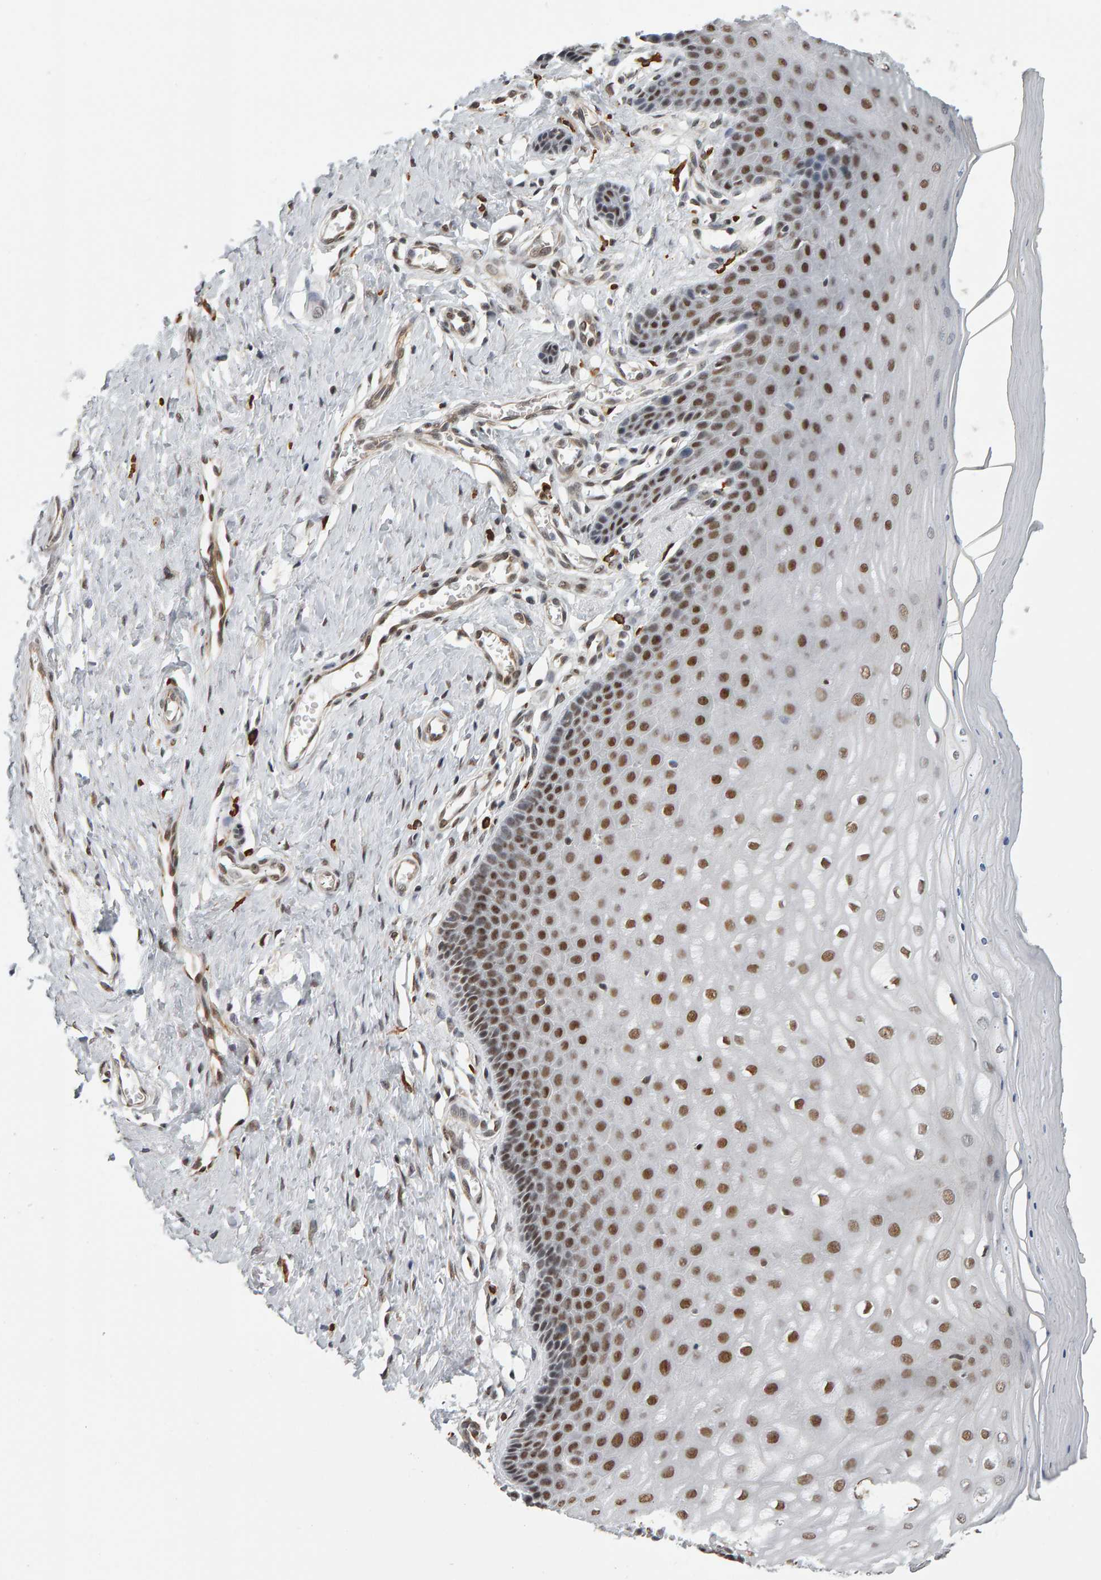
{"staining": {"intensity": "moderate", "quantity": ">75%", "location": "nuclear"}, "tissue": "cervix", "cell_type": "Glandular cells", "image_type": "normal", "snomed": [{"axis": "morphology", "description": "Normal tissue, NOS"}, {"axis": "topography", "description": "Cervix"}], "caption": "Cervix was stained to show a protein in brown. There is medium levels of moderate nuclear staining in about >75% of glandular cells. The protein of interest is shown in brown color, while the nuclei are stained blue.", "gene": "ATF7IP", "patient": {"sex": "female", "age": 55}}